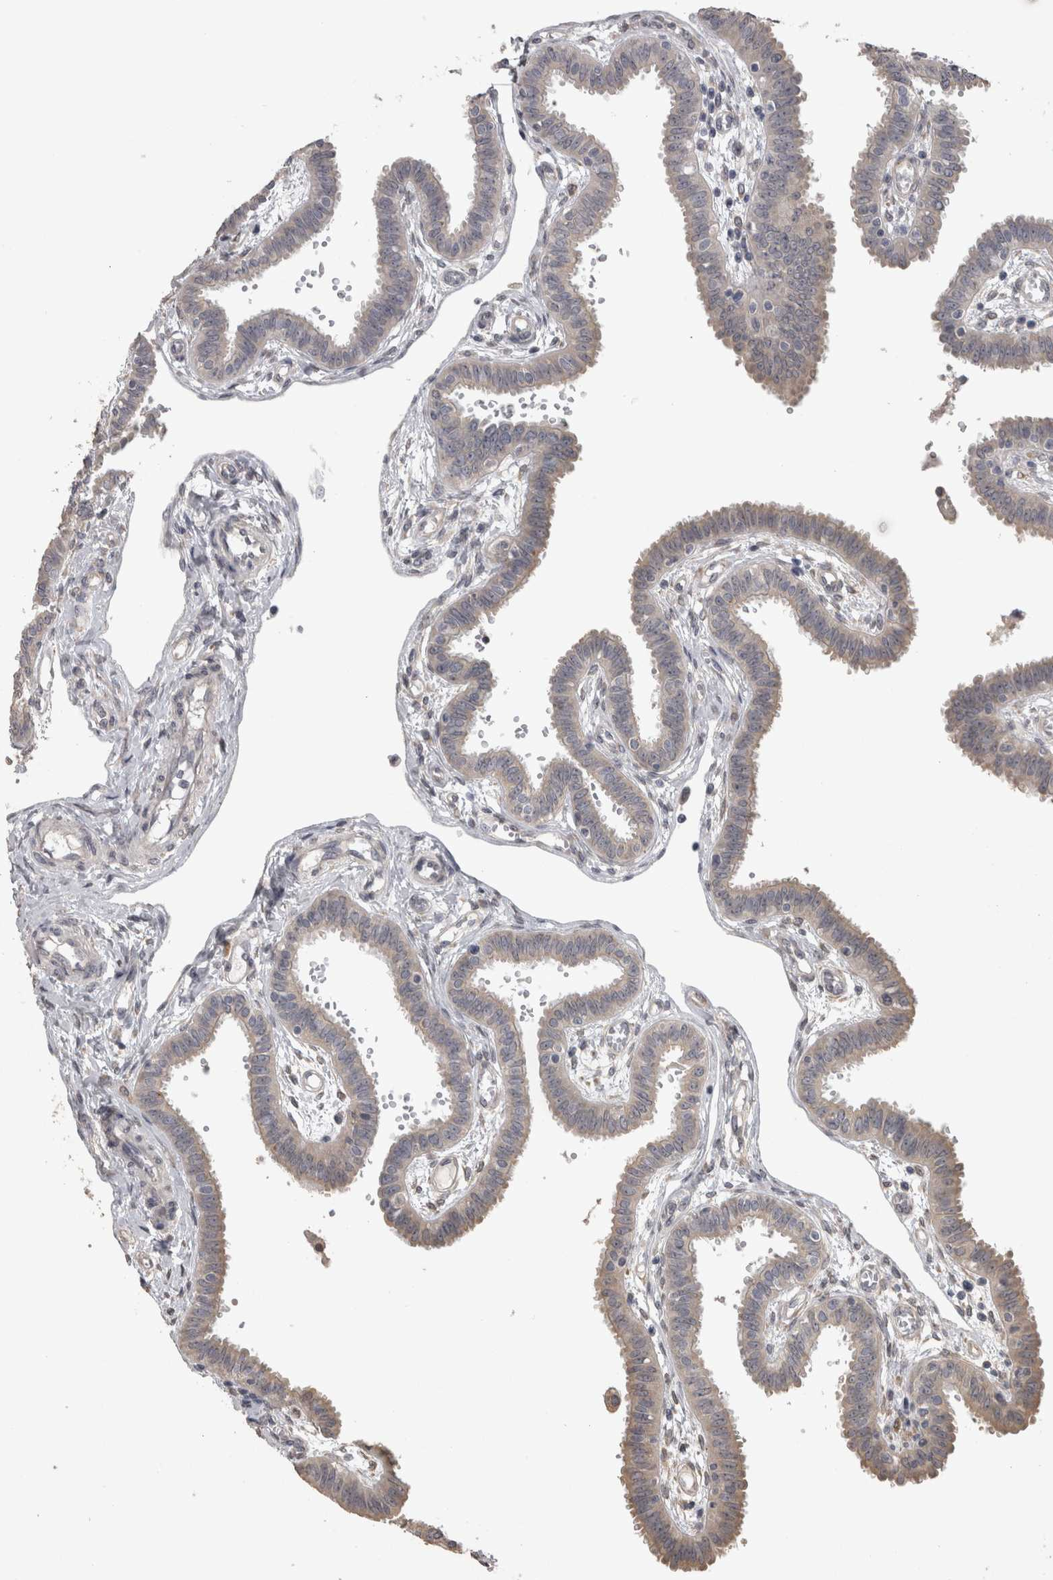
{"staining": {"intensity": "weak", "quantity": "<25%", "location": "cytoplasmic/membranous"}, "tissue": "fallopian tube", "cell_type": "Glandular cells", "image_type": "normal", "snomed": [{"axis": "morphology", "description": "Normal tissue, NOS"}, {"axis": "topography", "description": "Fallopian tube"}], "caption": "Immunohistochemistry (IHC) photomicrograph of normal fallopian tube: human fallopian tube stained with DAB displays no significant protein positivity in glandular cells.", "gene": "RAB29", "patient": {"sex": "female", "age": 32}}